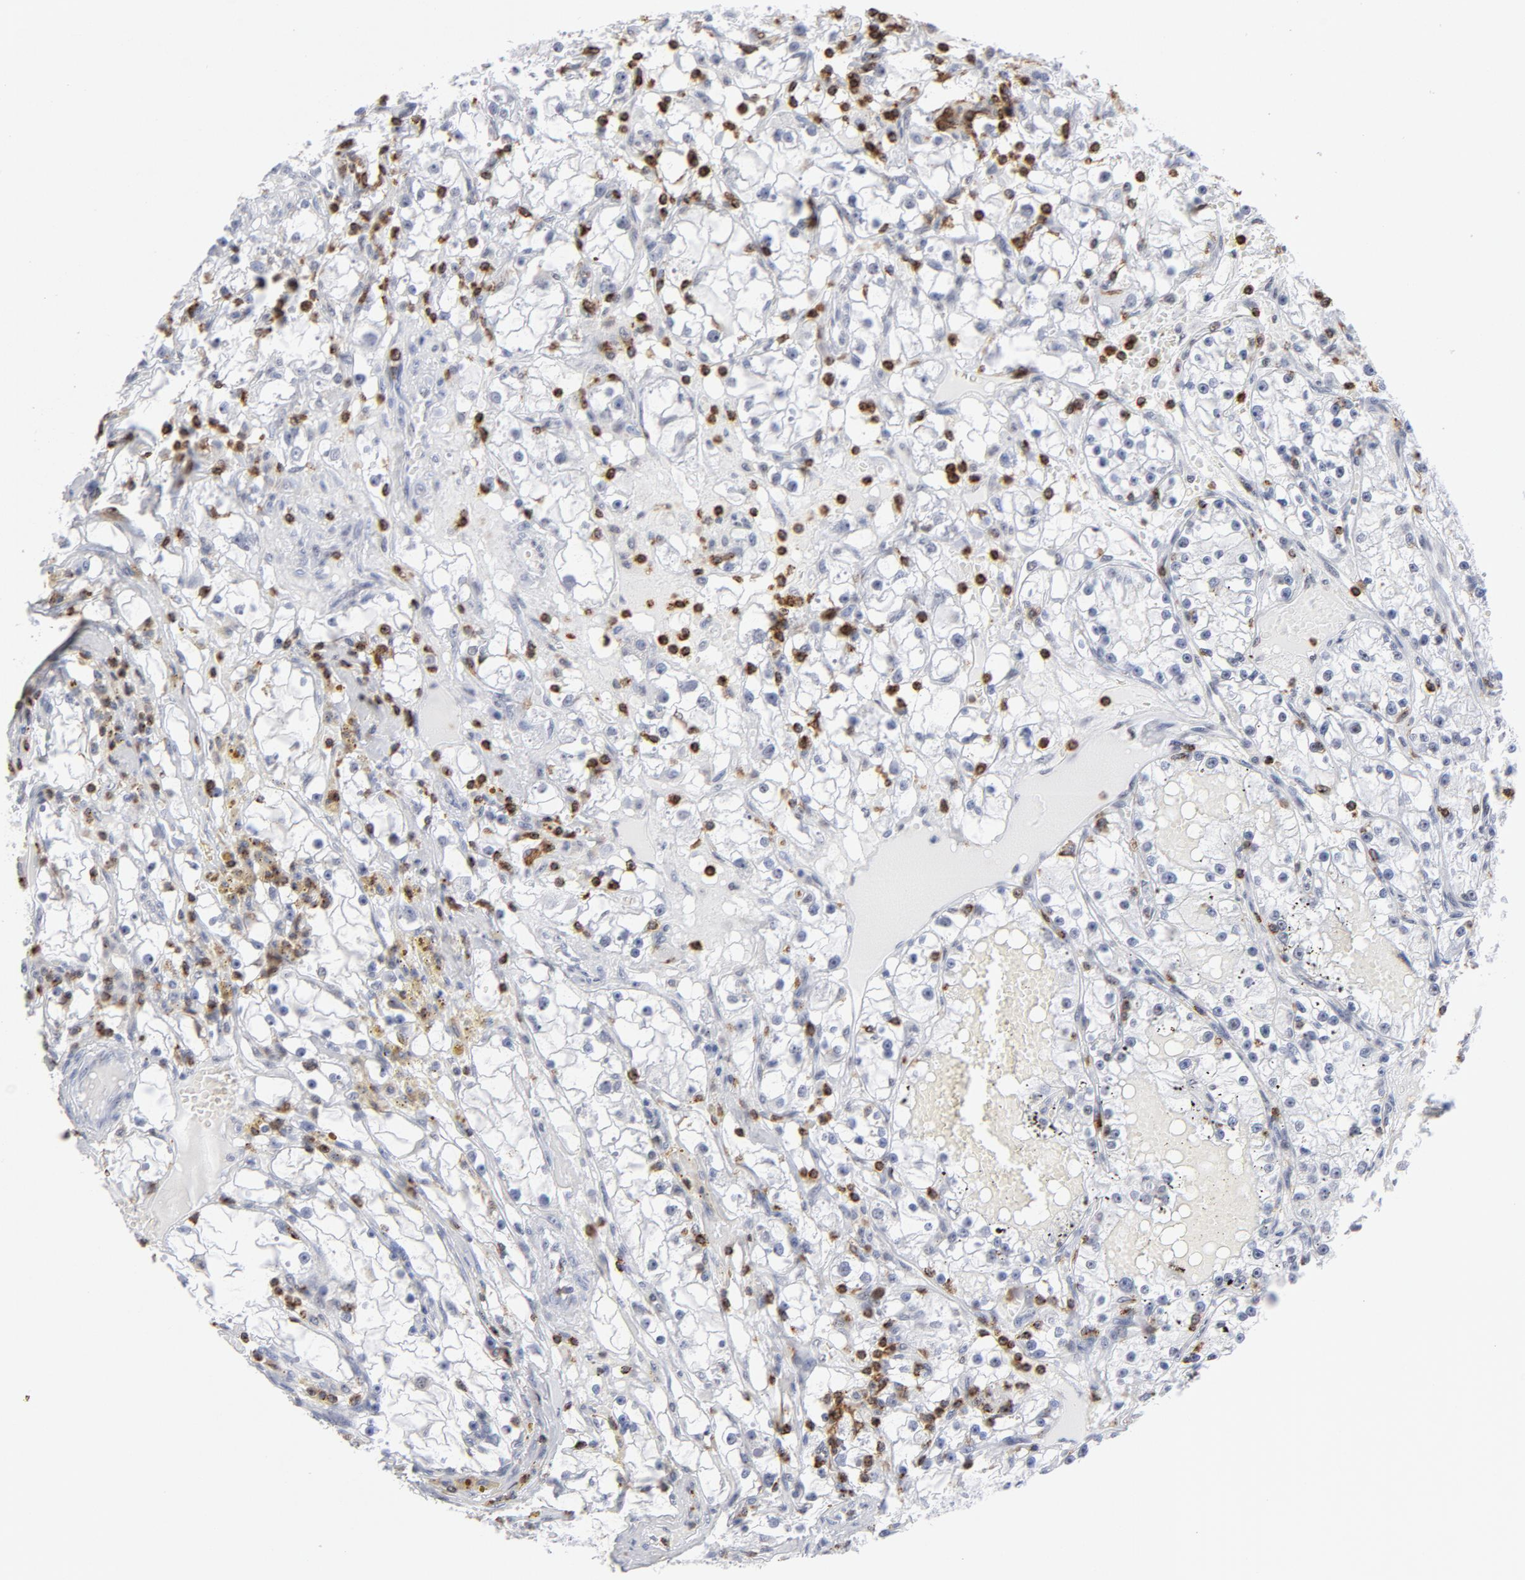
{"staining": {"intensity": "negative", "quantity": "none", "location": "none"}, "tissue": "renal cancer", "cell_type": "Tumor cells", "image_type": "cancer", "snomed": [{"axis": "morphology", "description": "Adenocarcinoma, NOS"}, {"axis": "topography", "description": "Kidney"}], "caption": "High power microscopy micrograph of an immunohistochemistry (IHC) image of renal adenocarcinoma, revealing no significant expression in tumor cells.", "gene": "CD2", "patient": {"sex": "male", "age": 56}}